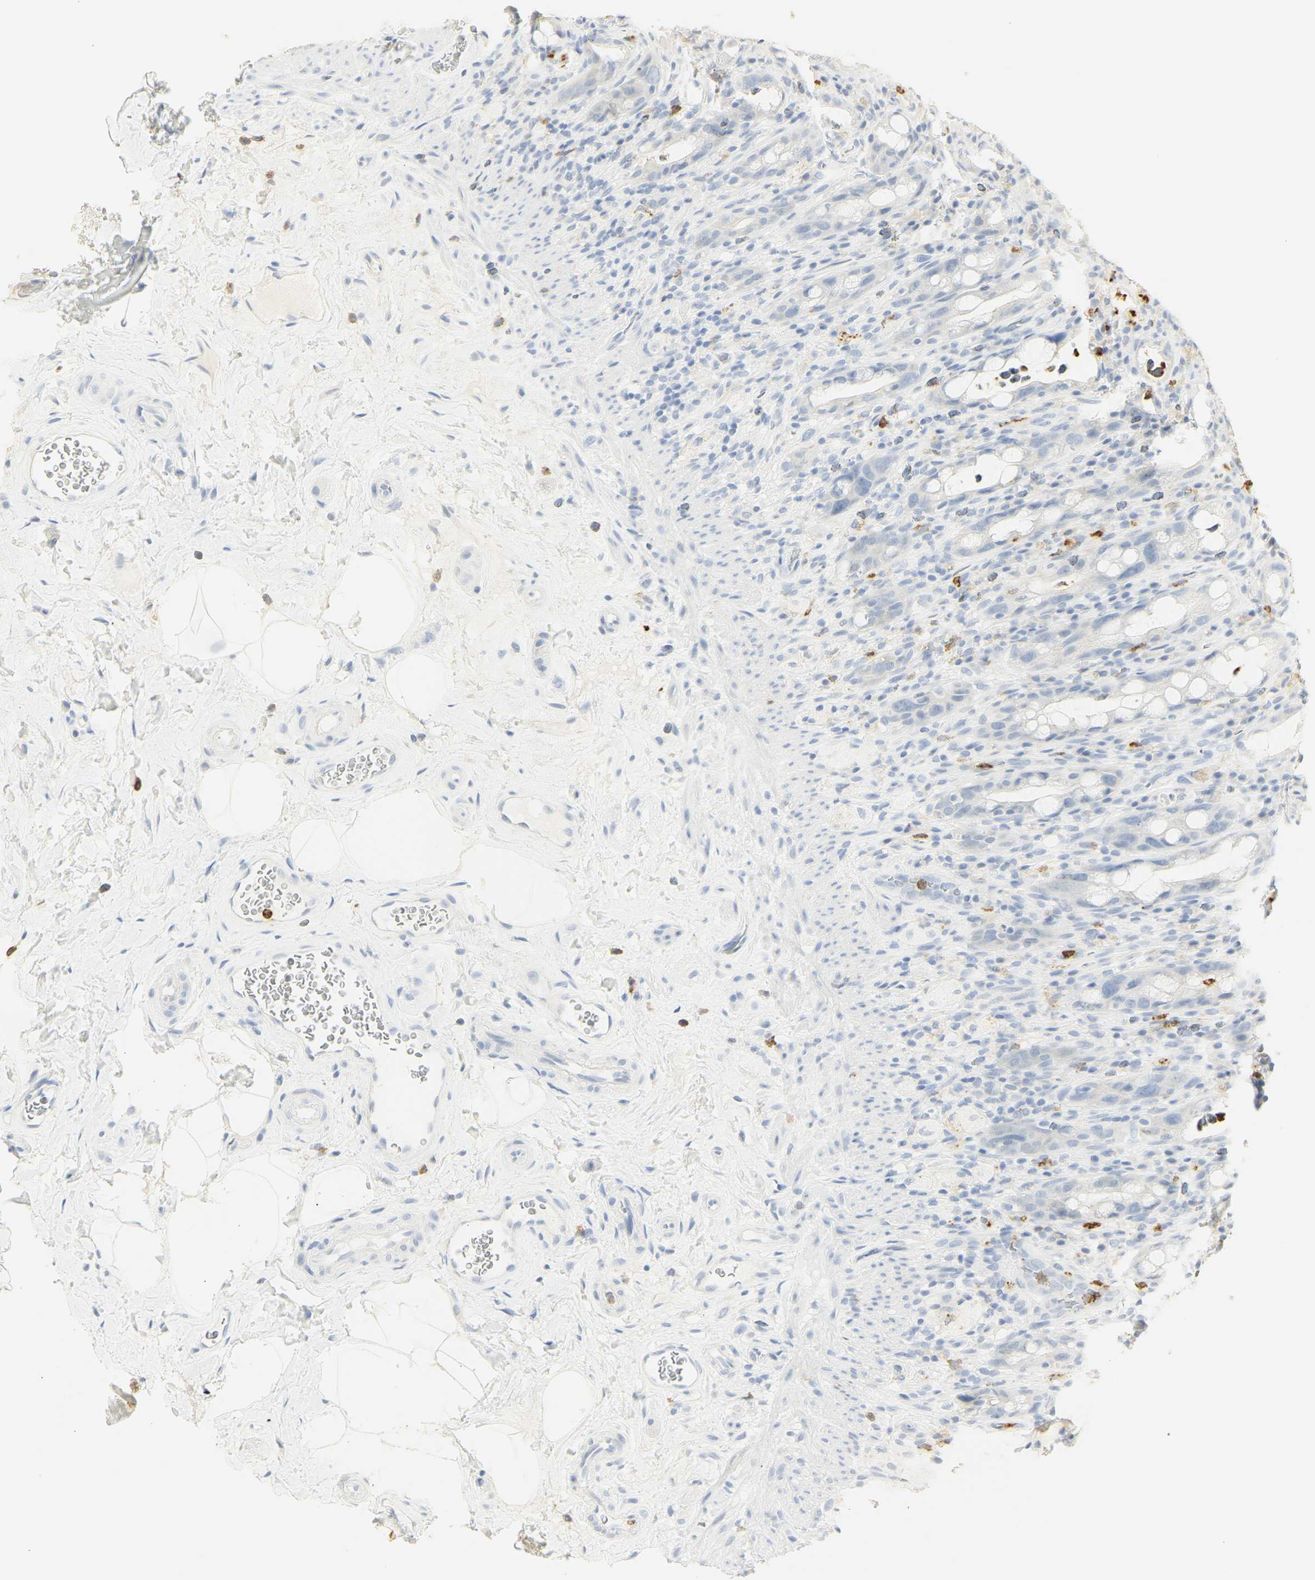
{"staining": {"intensity": "negative", "quantity": "none", "location": "none"}, "tissue": "rectum", "cell_type": "Glandular cells", "image_type": "normal", "snomed": [{"axis": "morphology", "description": "Normal tissue, NOS"}, {"axis": "topography", "description": "Rectum"}], "caption": "The photomicrograph reveals no staining of glandular cells in benign rectum.", "gene": "MPO", "patient": {"sex": "male", "age": 44}}